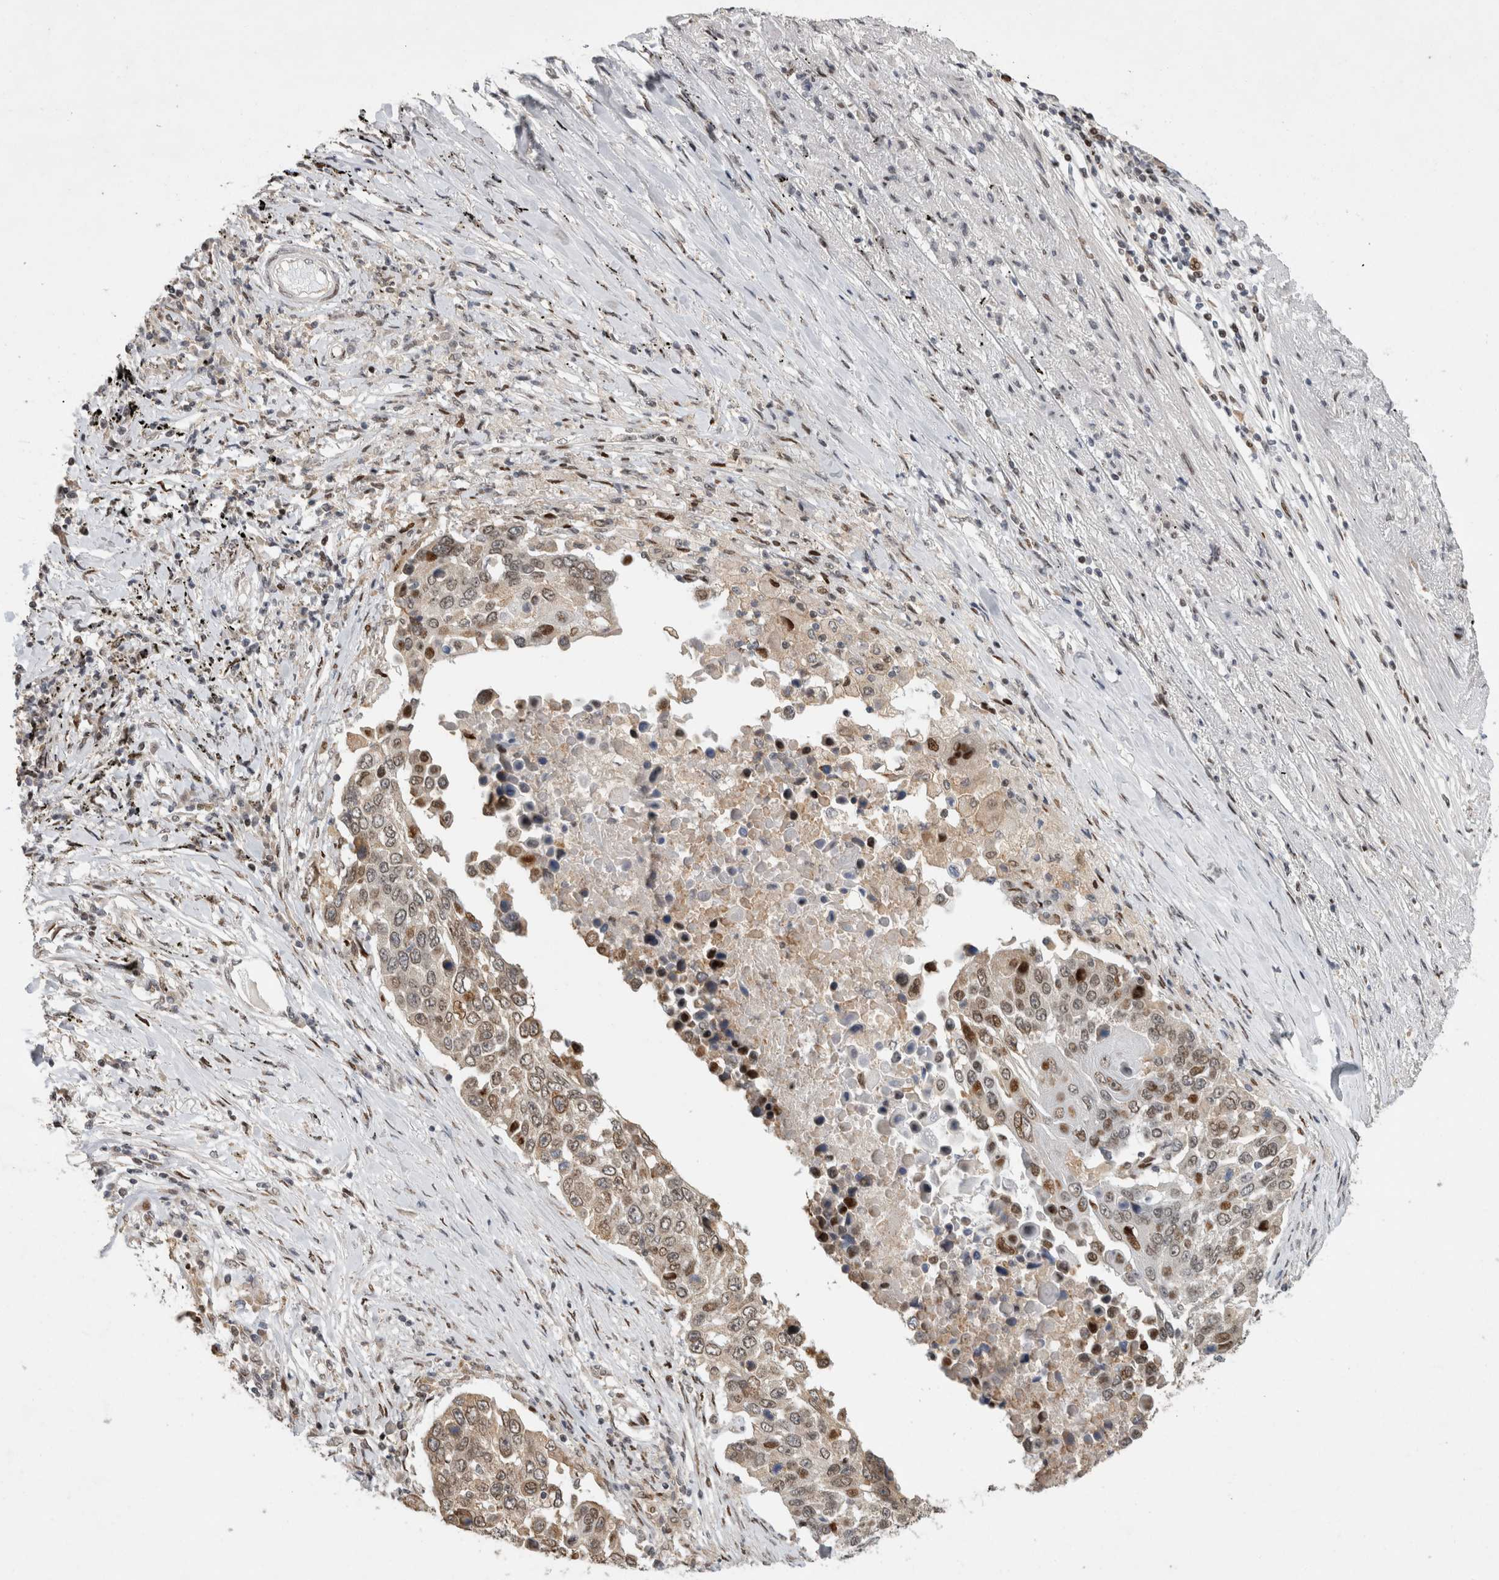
{"staining": {"intensity": "moderate", "quantity": "<25%", "location": "nuclear"}, "tissue": "lung cancer", "cell_type": "Tumor cells", "image_type": "cancer", "snomed": [{"axis": "morphology", "description": "Squamous cell carcinoma, NOS"}, {"axis": "topography", "description": "Lung"}], "caption": "The histopathology image reveals staining of squamous cell carcinoma (lung), revealing moderate nuclear protein staining (brown color) within tumor cells. (Brightfield microscopy of DAB IHC at high magnification).", "gene": "C8orf58", "patient": {"sex": "male", "age": 66}}